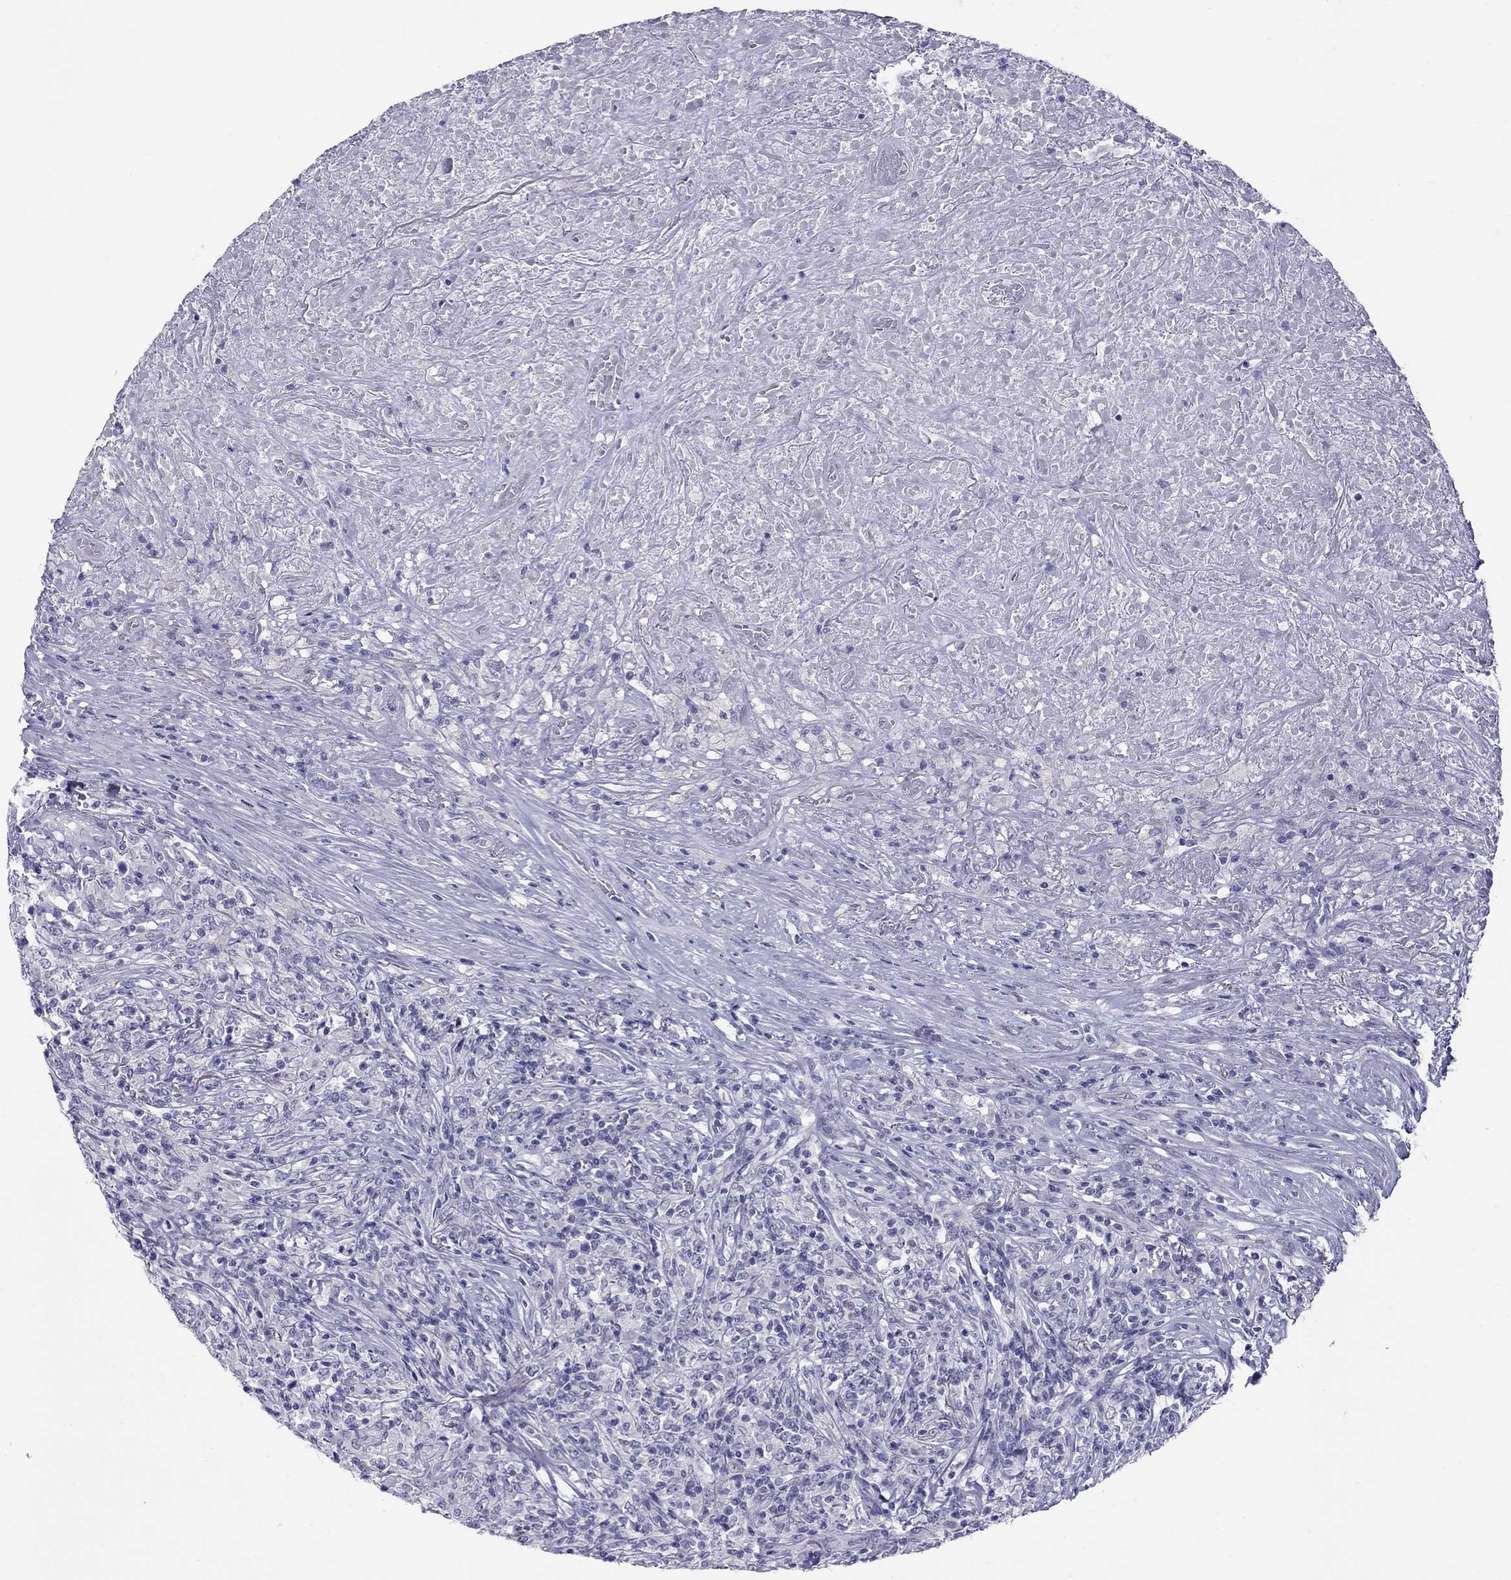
{"staining": {"intensity": "negative", "quantity": "none", "location": "none"}, "tissue": "lymphoma", "cell_type": "Tumor cells", "image_type": "cancer", "snomed": [{"axis": "morphology", "description": "Malignant lymphoma, non-Hodgkin's type, High grade"}, {"axis": "topography", "description": "Lung"}], "caption": "A high-resolution image shows IHC staining of lymphoma, which displays no significant positivity in tumor cells.", "gene": "CHRNB3", "patient": {"sex": "male", "age": 79}}